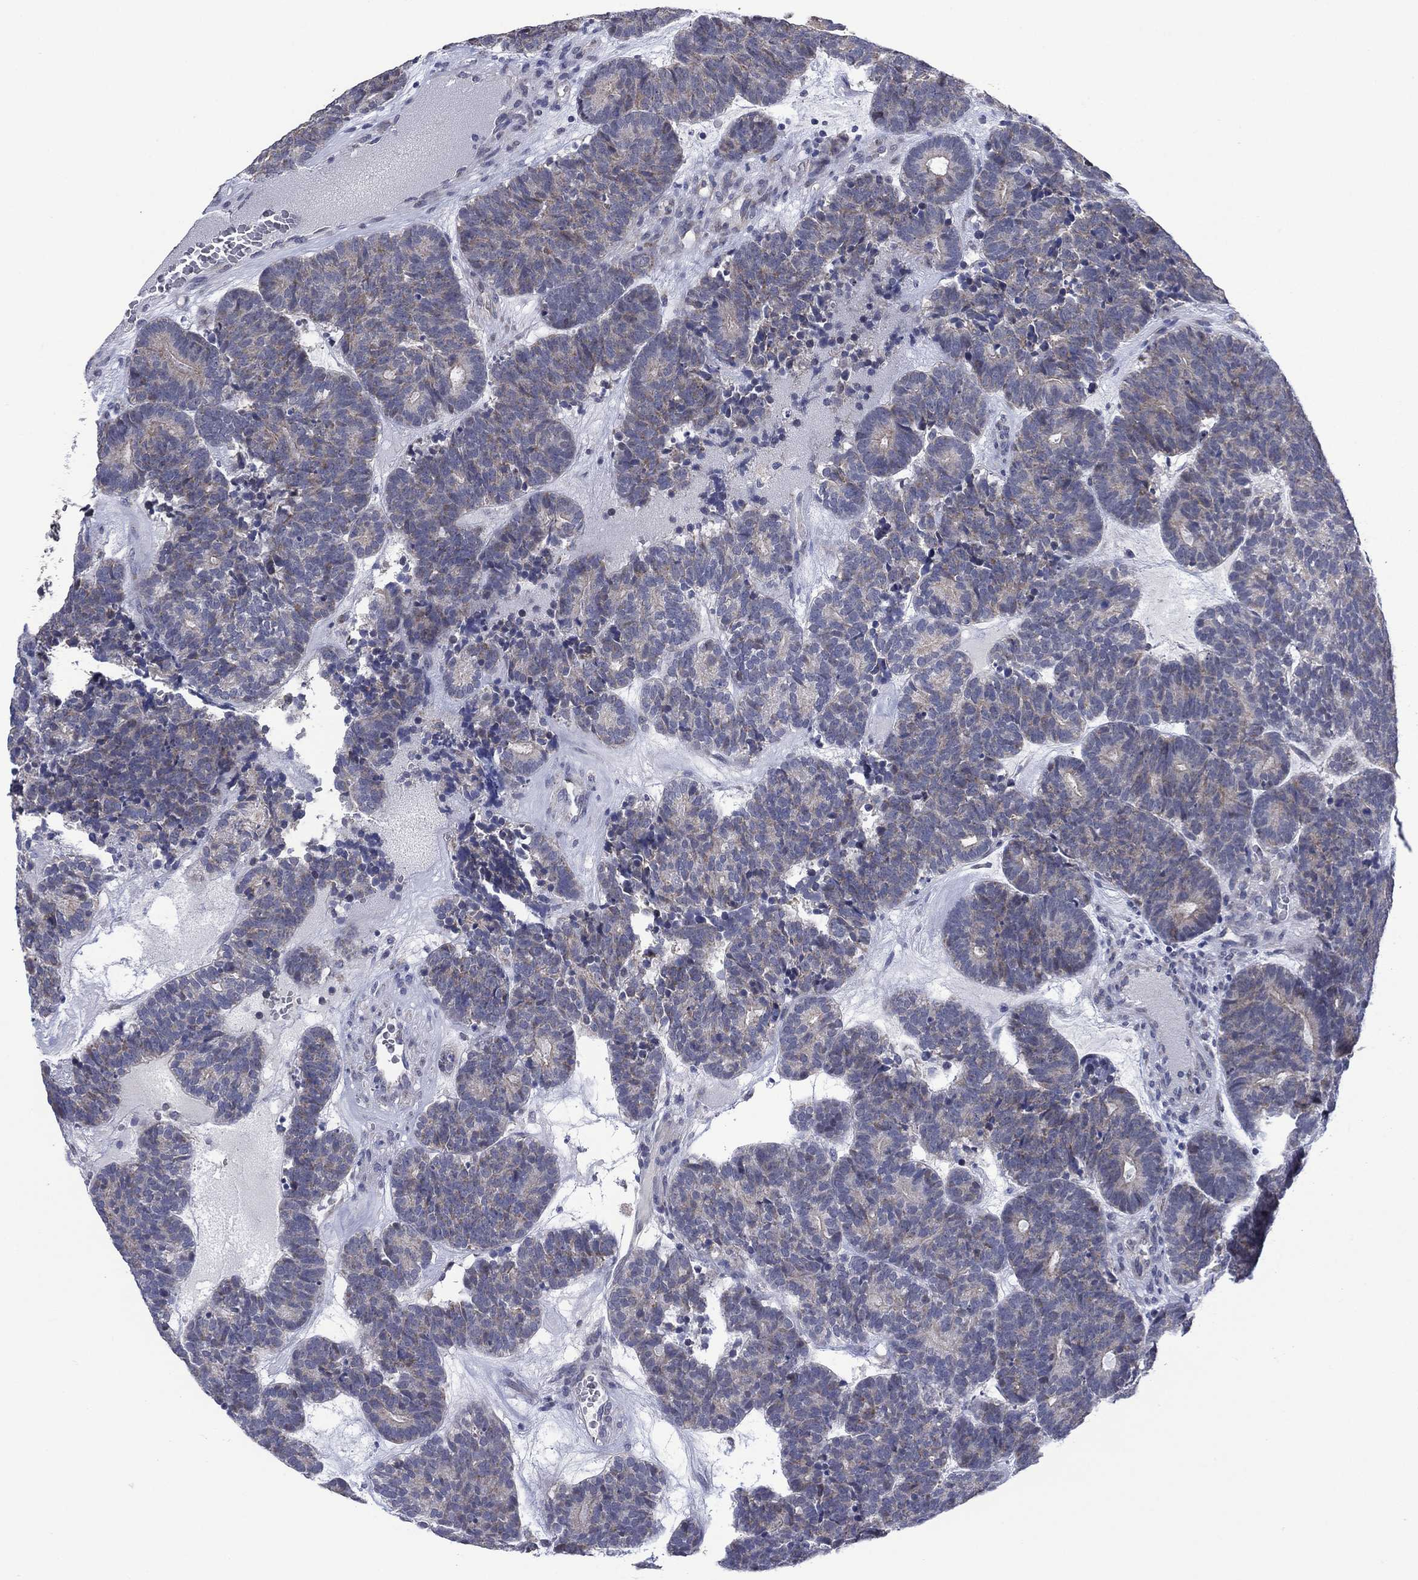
{"staining": {"intensity": "negative", "quantity": "none", "location": "none"}, "tissue": "head and neck cancer", "cell_type": "Tumor cells", "image_type": "cancer", "snomed": [{"axis": "morphology", "description": "Adenocarcinoma, NOS"}, {"axis": "topography", "description": "Head-Neck"}], "caption": "DAB (3,3'-diaminobenzidine) immunohistochemical staining of head and neck adenocarcinoma shows no significant expression in tumor cells.", "gene": "SDC1", "patient": {"sex": "female", "age": 81}}